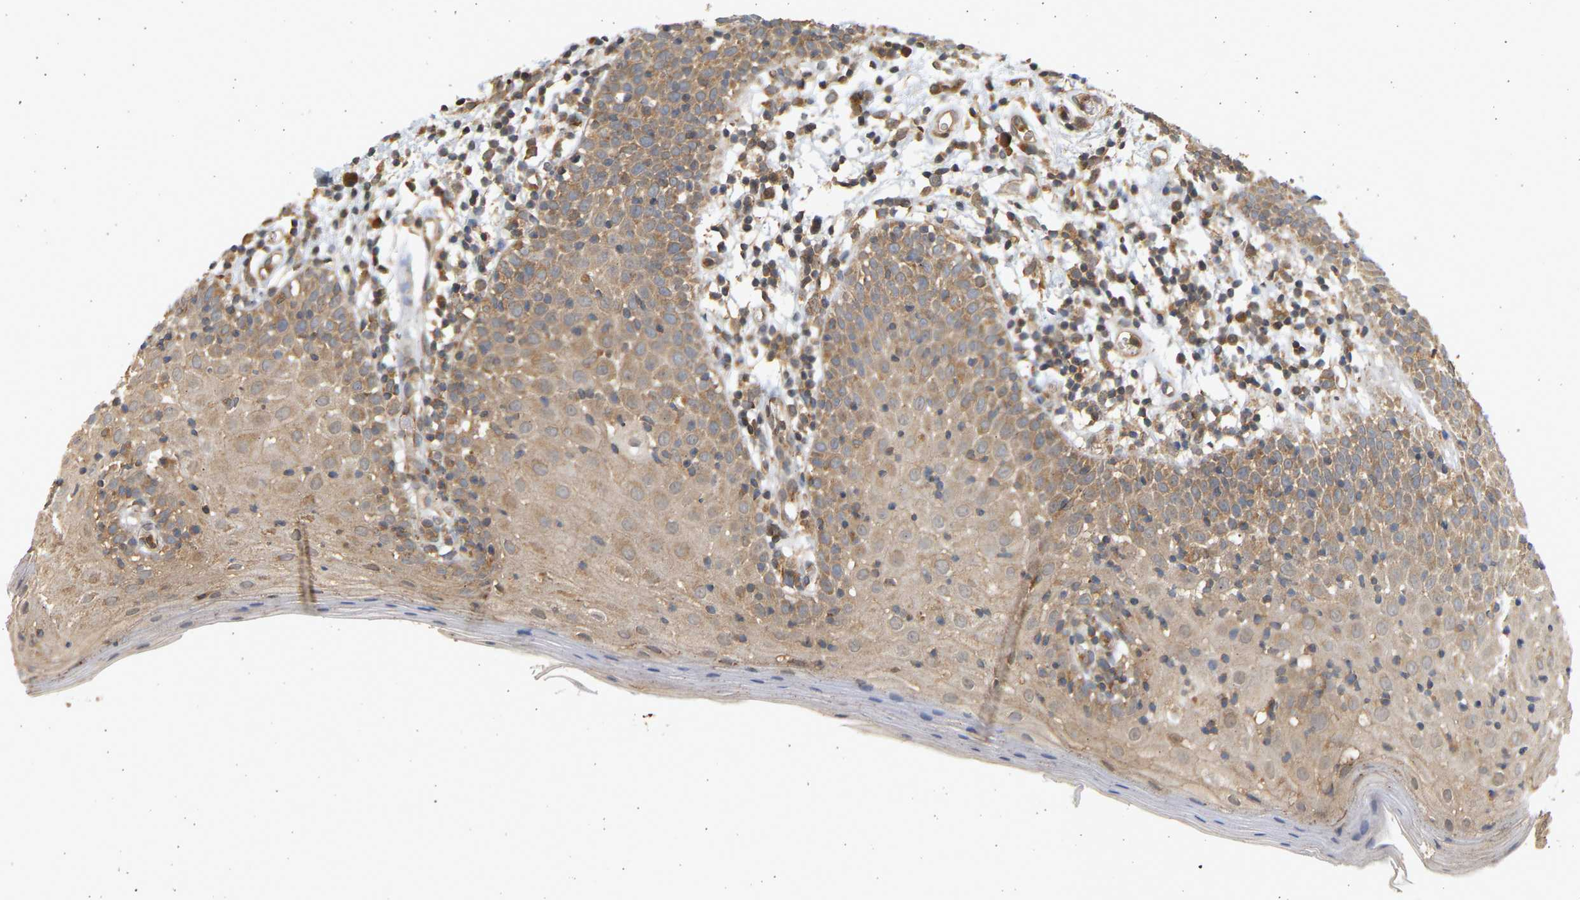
{"staining": {"intensity": "moderate", "quantity": ">75%", "location": "cytoplasmic/membranous"}, "tissue": "oral mucosa", "cell_type": "Squamous epithelial cells", "image_type": "normal", "snomed": [{"axis": "morphology", "description": "Normal tissue, NOS"}, {"axis": "morphology", "description": "Squamous cell carcinoma, NOS"}, {"axis": "topography", "description": "Skeletal muscle"}, {"axis": "topography", "description": "Oral tissue"}], "caption": "This image demonstrates immunohistochemistry (IHC) staining of normal human oral mucosa, with medium moderate cytoplasmic/membranous staining in approximately >75% of squamous epithelial cells.", "gene": "B4GALT6", "patient": {"sex": "male", "age": 71}}